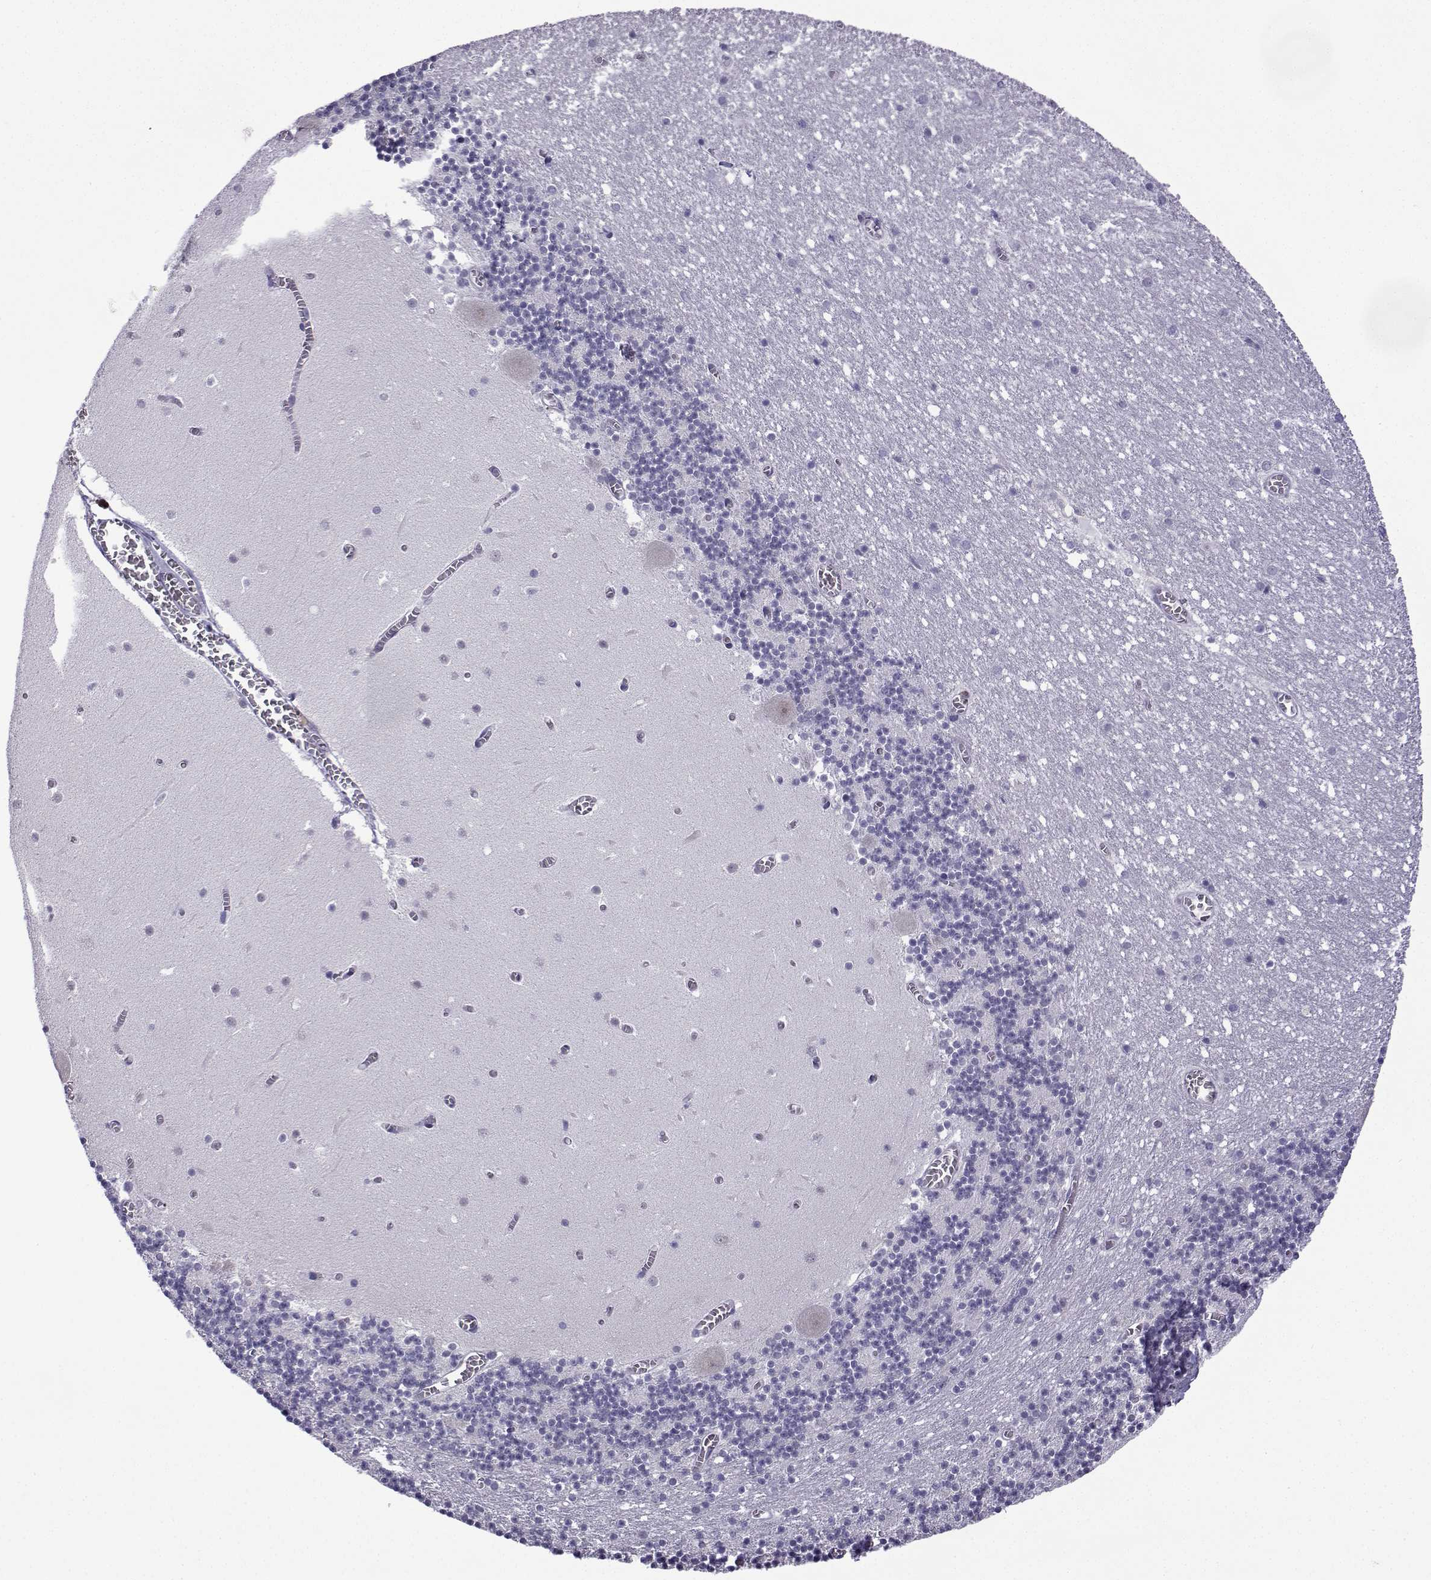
{"staining": {"intensity": "negative", "quantity": "none", "location": "none"}, "tissue": "cerebellum", "cell_type": "Cells in granular layer", "image_type": "normal", "snomed": [{"axis": "morphology", "description": "Normal tissue, NOS"}, {"axis": "topography", "description": "Cerebellum"}], "caption": "Cells in granular layer are negative for protein expression in unremarkable human cerebellum. Brightfield microscopy of immunohistochemistry (IHC) stained with DAB (3,3'-diaminobenzidine) (brown) and hematoxylin (blue), captured at high magnification.", "gene": "CFAP70", "patient": {"sex": "female", "age": 28}}